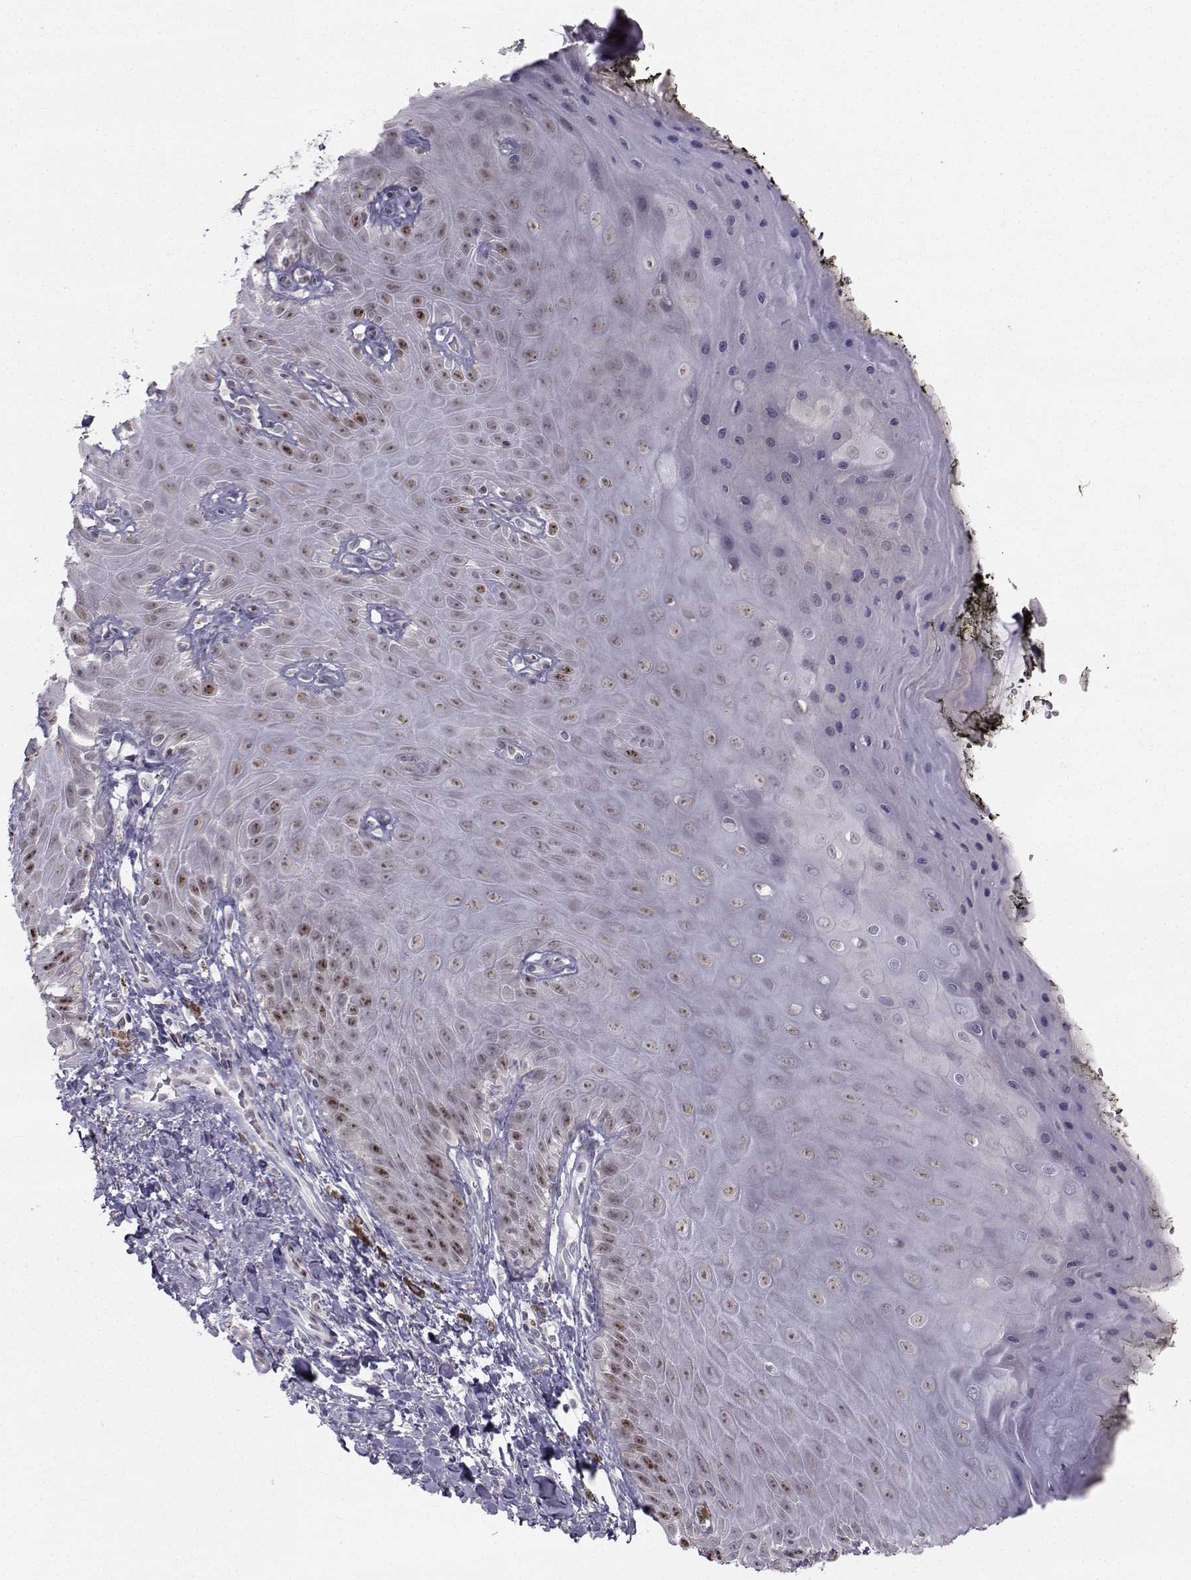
{"staining": {"intensity": "moderate", "quantity": "<25%", "location": "cytoplasmic/membranous"}, "tissue": "skin", "cell_type": "Epidermal cells", "image_type": "normal", "snomed": [{"axis": "morphology", "description": "Normal tissue, NOS"}, {"axis": "topography", "description": "Anal"}, {"axis": "topography", "description": "Peripheral nerve tissue"}], "caption": "This is a photomicrograph of immunohistochemistry (IHC) staining of unremarkable skin, which shows moderate staining in the cytoplasmic/membranous of epidermal cells.", "gene": "LRP8", "patient": {"sex": "male", "age": 53}}